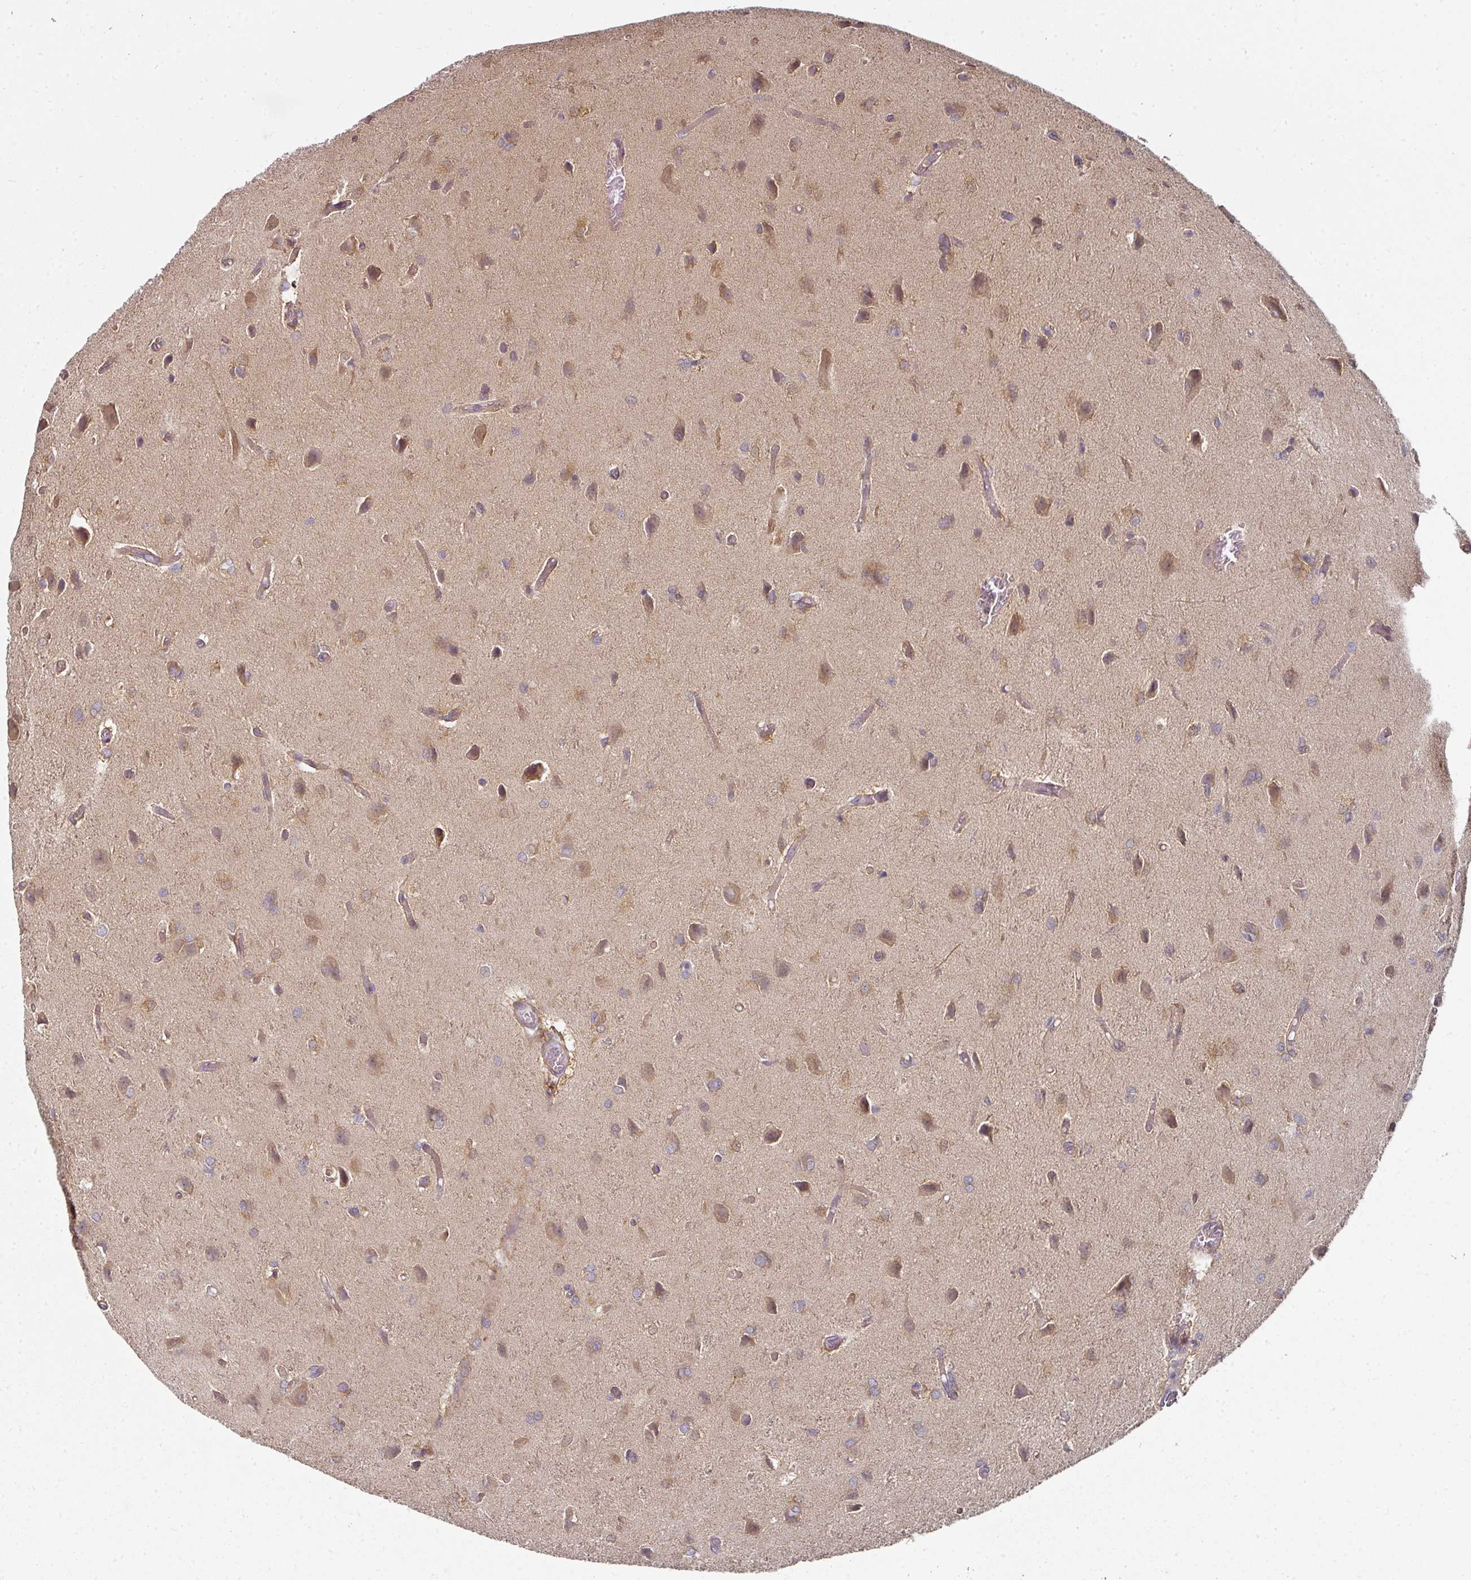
{"staining": {"intensity": "moderate", "quantity": ">75%", "location": "cytoplasmic/membranous"}, "tissue": "glioma", "cell_type": "Tumor cells", "image_type": "cancer", "snomed": [{"axis": "morphology", "description": "Glioma, malignant, High grade"}, {"axis": "topography", "description": "Brain"}], "caption": "An IHC micrograph of tumor tissue is shown. Protein staining in brown labels moderate cytoplasmic/membranous positivity in glioma within tumor cells.", "gene": "MAP2K2", "patient": {"sex": "female", "age": 50}}